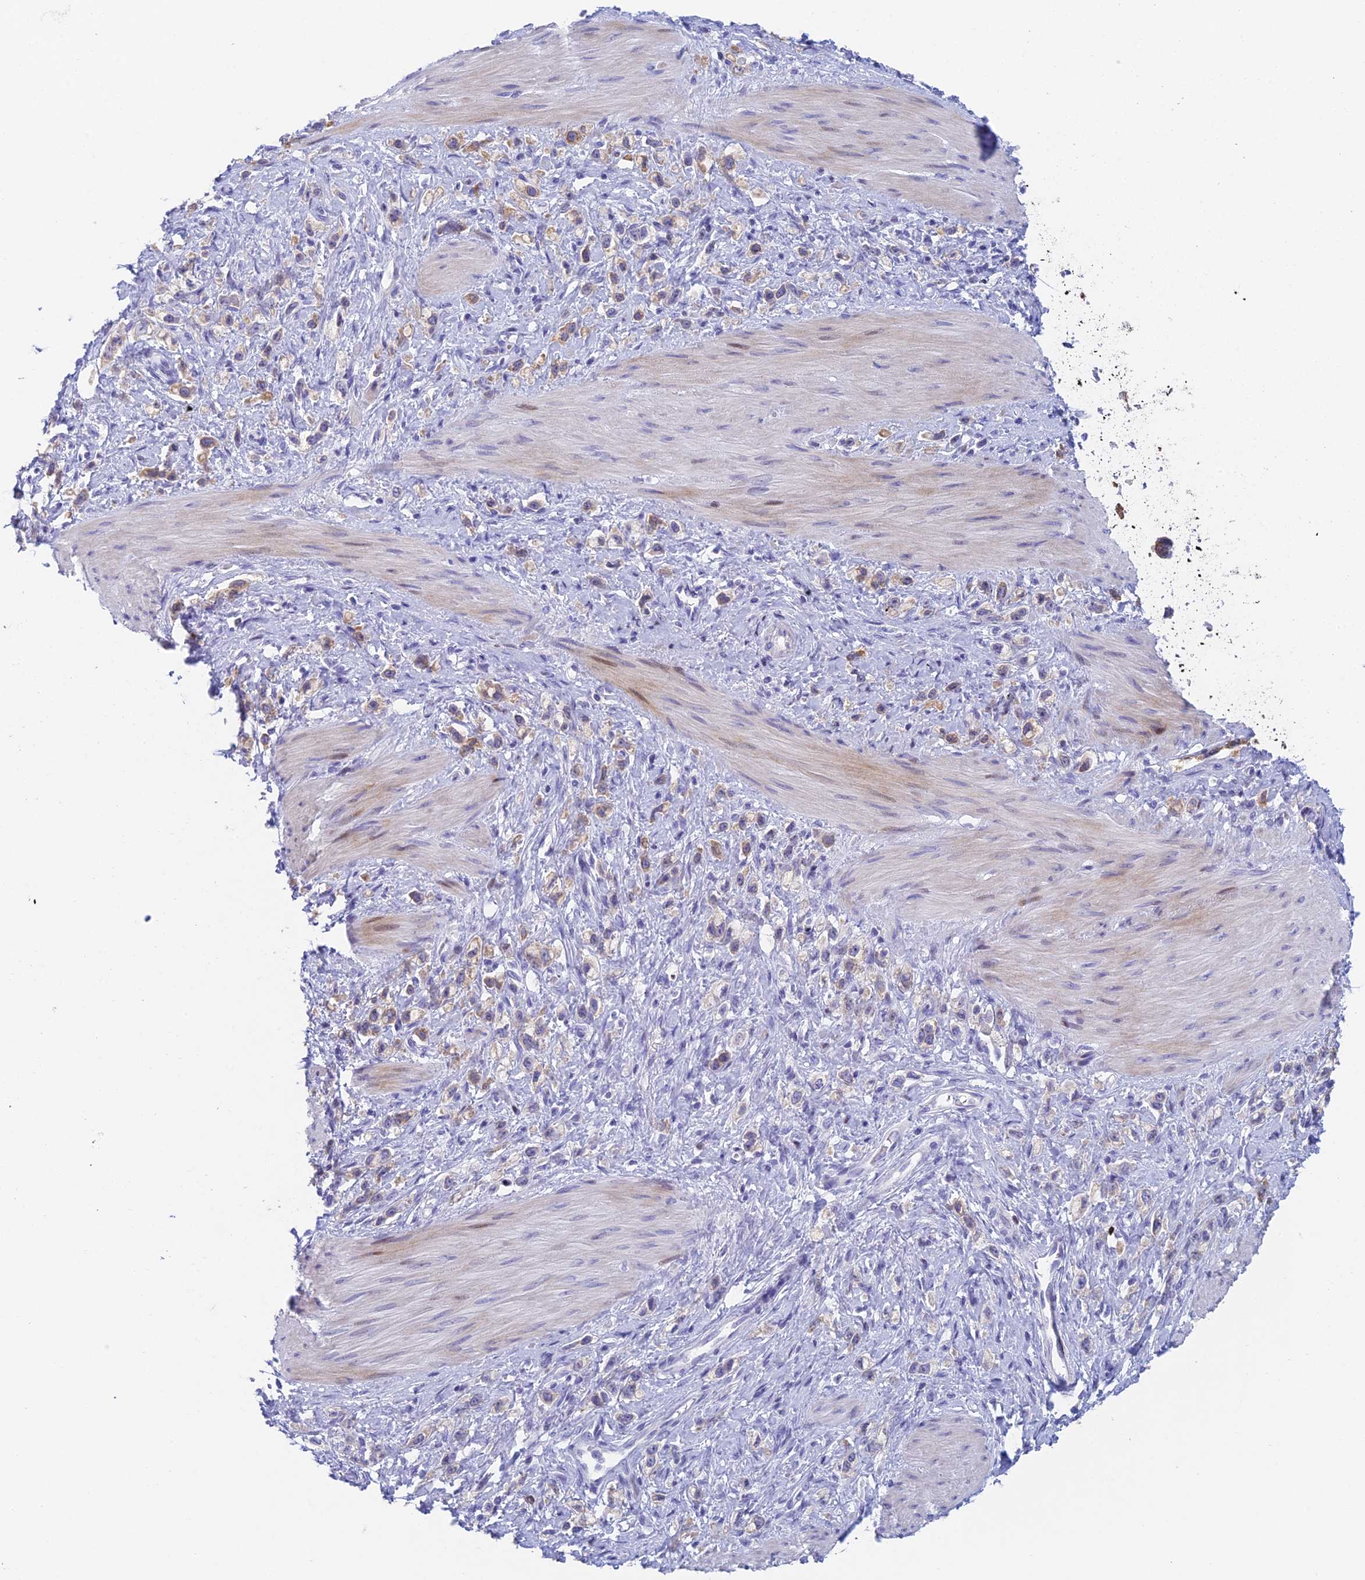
{"staining": {"intensity": "weak", "quantity": ">75%", "location": "cytoplasmic/membranous"}, "tissue": "stomach cancer", "cell_type": "Tumor cells", "image_type": "cancer", "snomed": [{"axis": "morphology", "description": "Adenocarcinoma, NOS"}, {"axis": "topography", "description": "Stomach"}], "caption": "Weak cytoplasmic/membranous expression for a protein is present in approximately >75% of tumor cells of stomach cancer (adenocarcinoma) using IHC.", "gene": "REXO5", "patient": {"sex": "female", "age": 65}}